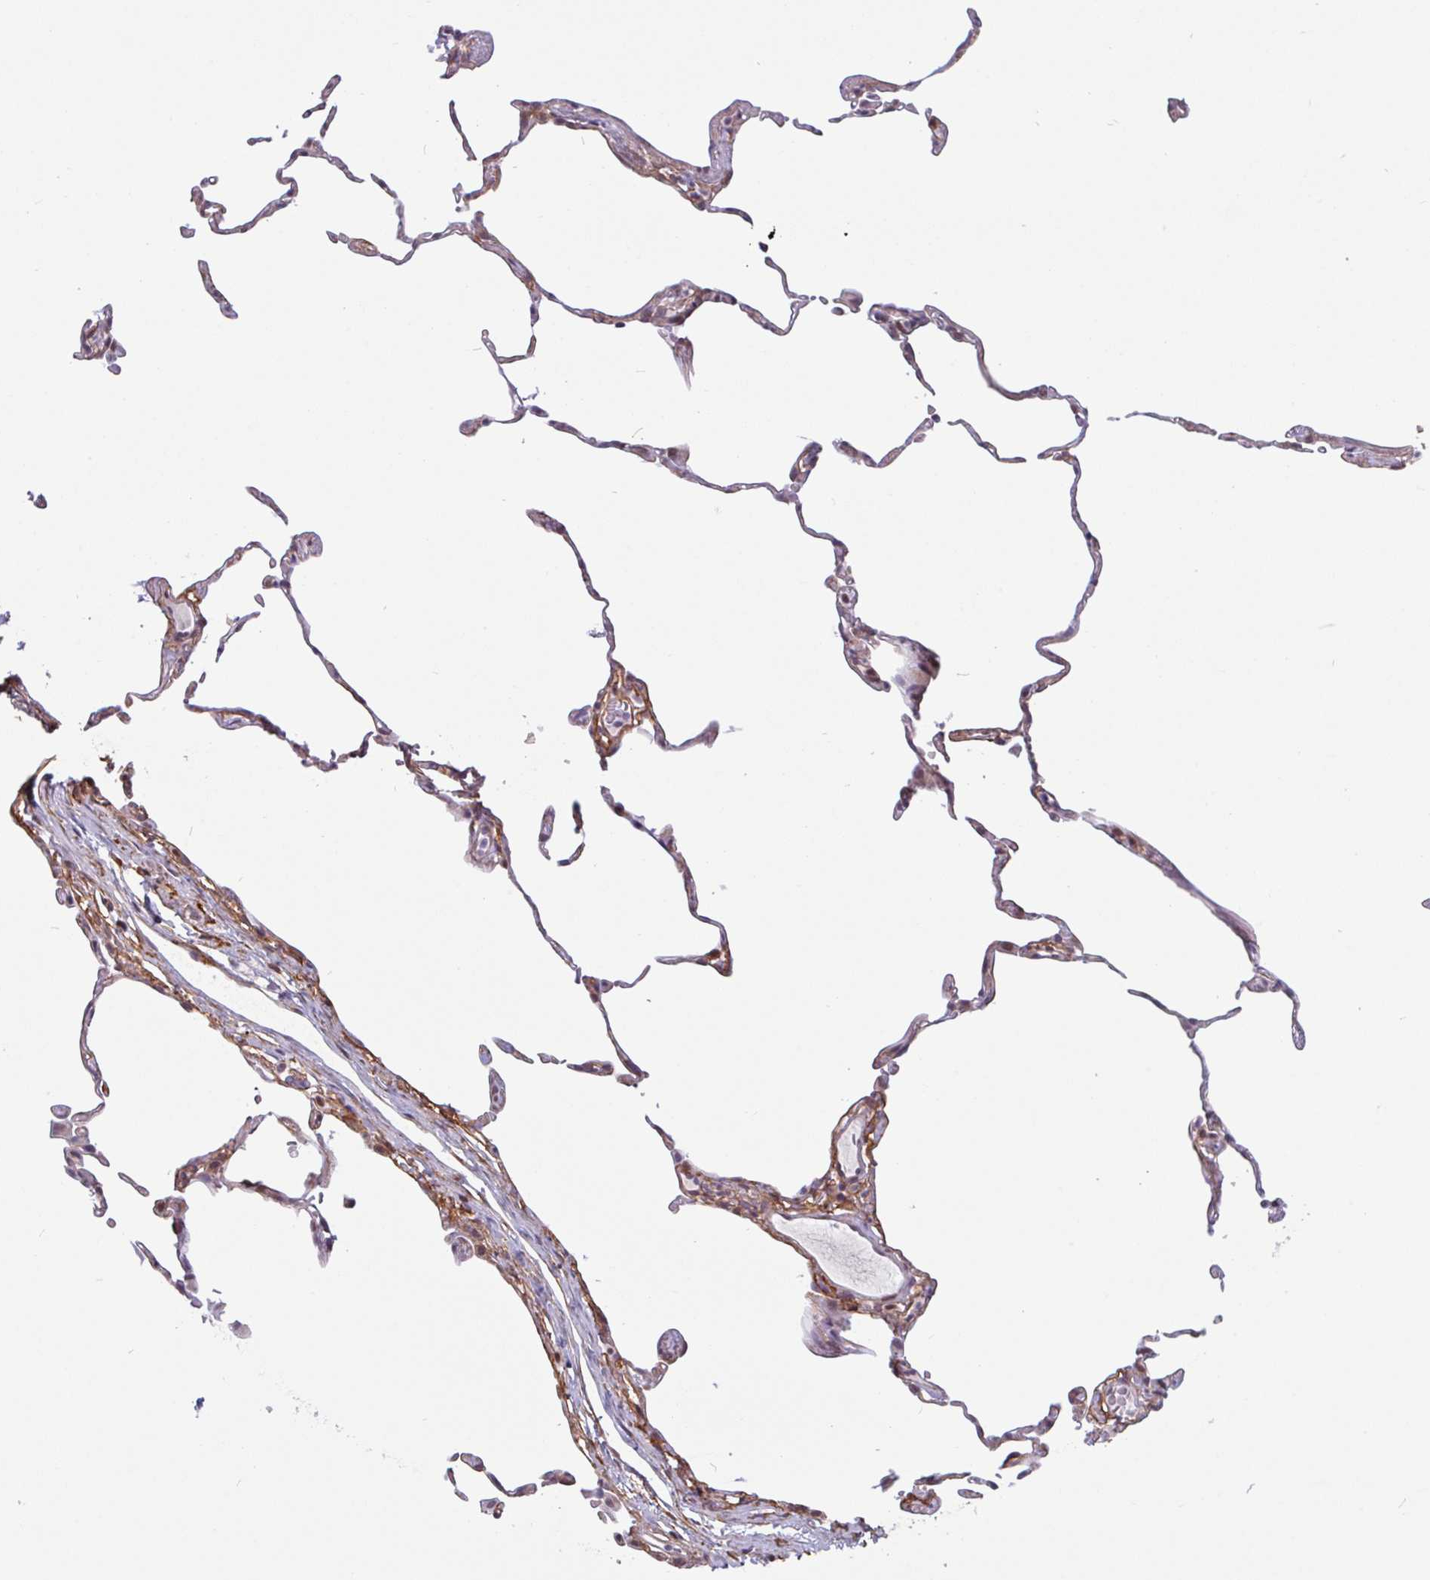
{"staining": {"intensity": "weak", "quantity": "25%-75%", "location": "nuclear"}, "tissue": "lung", "cell_type": "Alveolar cells", "image_type": "normal", "snomed": [{"axis": "morphology", "description": "Normal tissue, NOS"}, {"axis": "topography", "description": "Lung"}], "caption": "IHC micrograph of normal lung: human lung stained using immunohistochemistry displays low levels of weak protein expression localized specifically in the nuclear of alveolar cells, appearing as a nuclear brown color.", "gene": "TMEM119", "patient": {"sex": "female", "age": 57}}